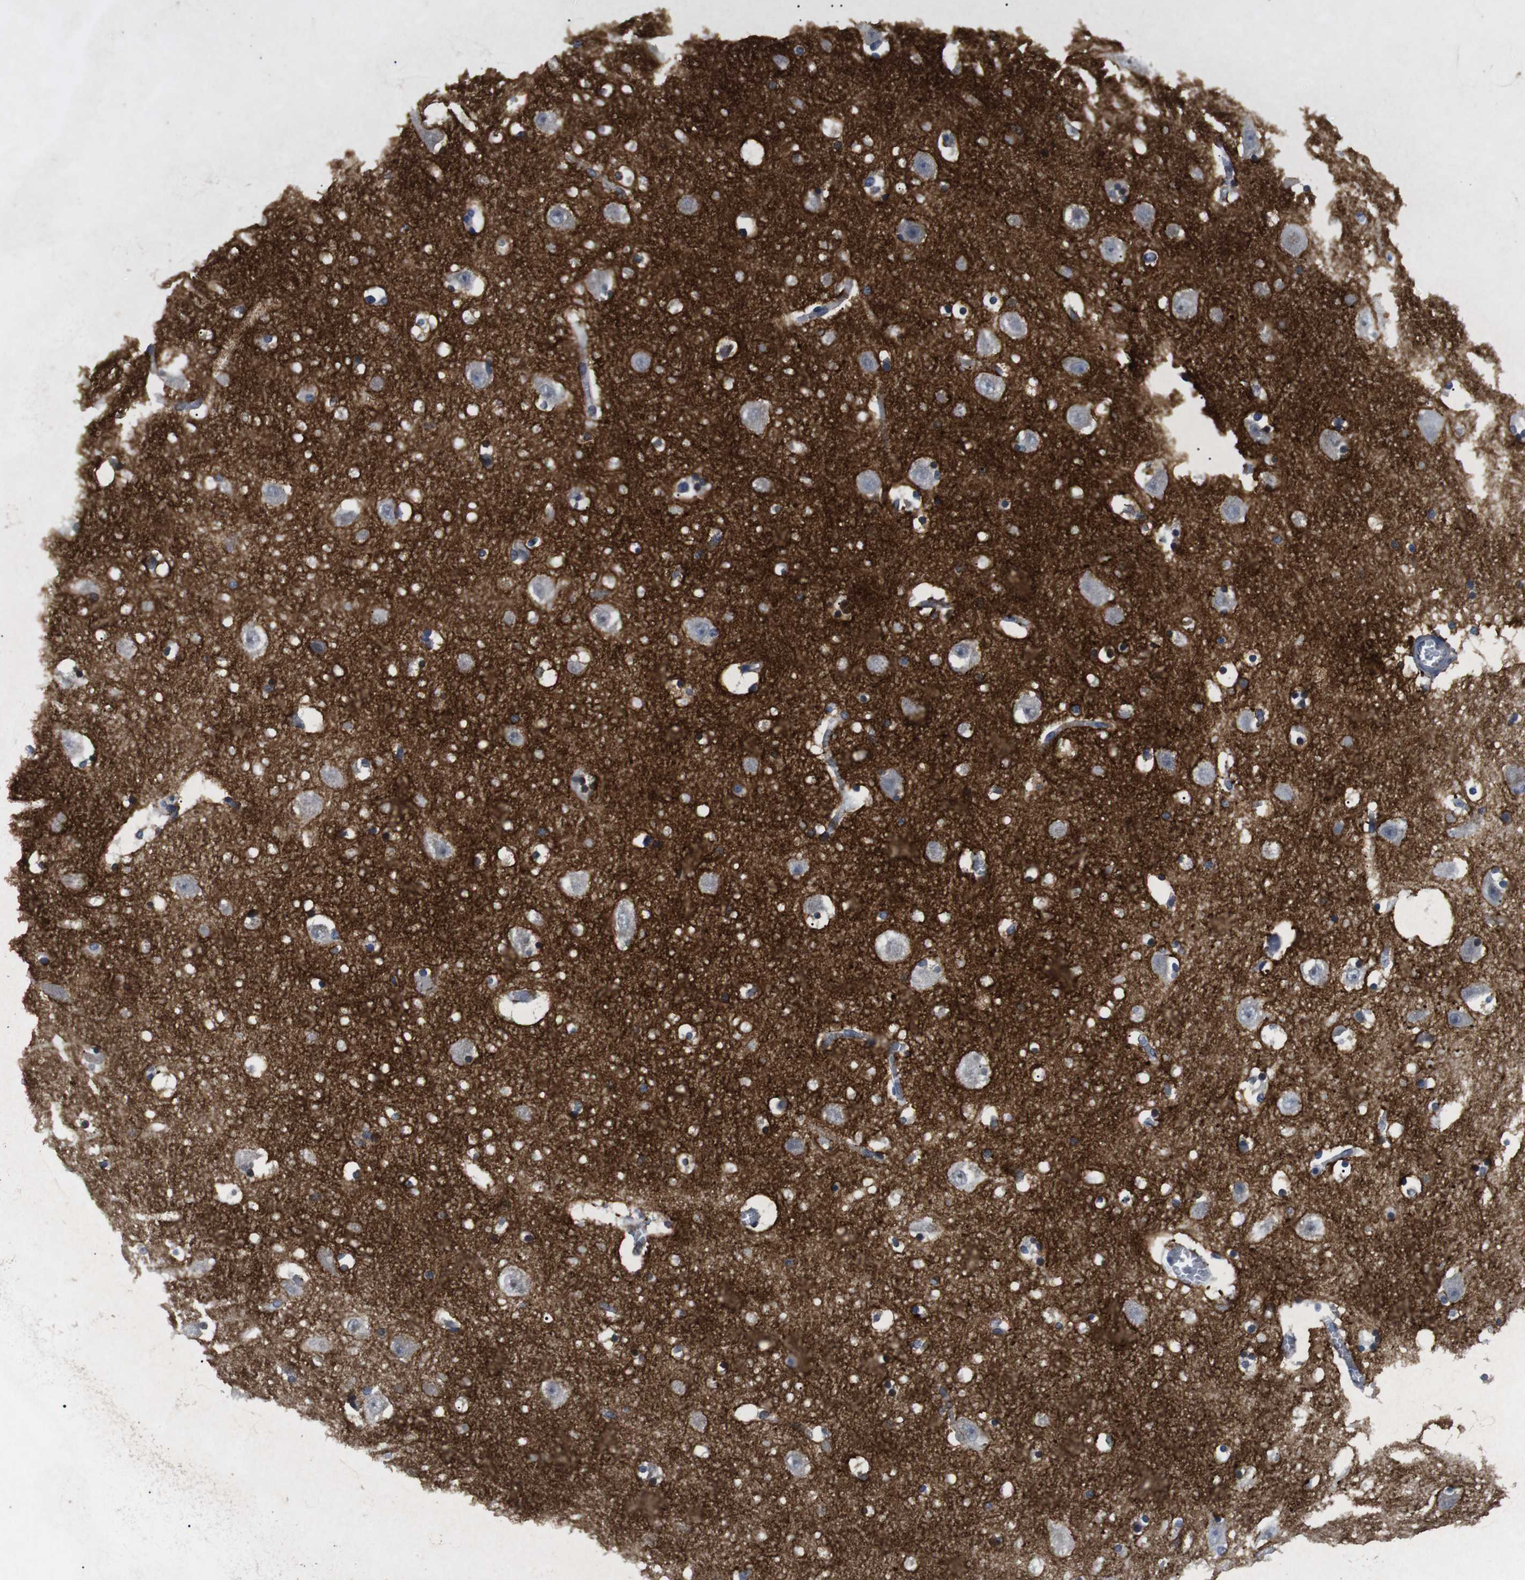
{"staining": {"intensity": "weak", "quantity": "25%-75%", "location": "cytoplasmic/membranous"}, "tissue": "hippocampus", "cell_type": "Glial cells", "image_type": "normal", "snomed": [{"axis": "morphology", "description": "Normal tissue, NOS"}, {"axis": "topography", "description": "Hippocampus"}], "caption": "There is low levels of weak cytoplasmic/membranous staining in glial cells of benign hippocampus, as demonstrated by immunohistochemical staining (brown color).", "gene": "NECTIN1", "patient": {"sex": "male", "age": 45}}